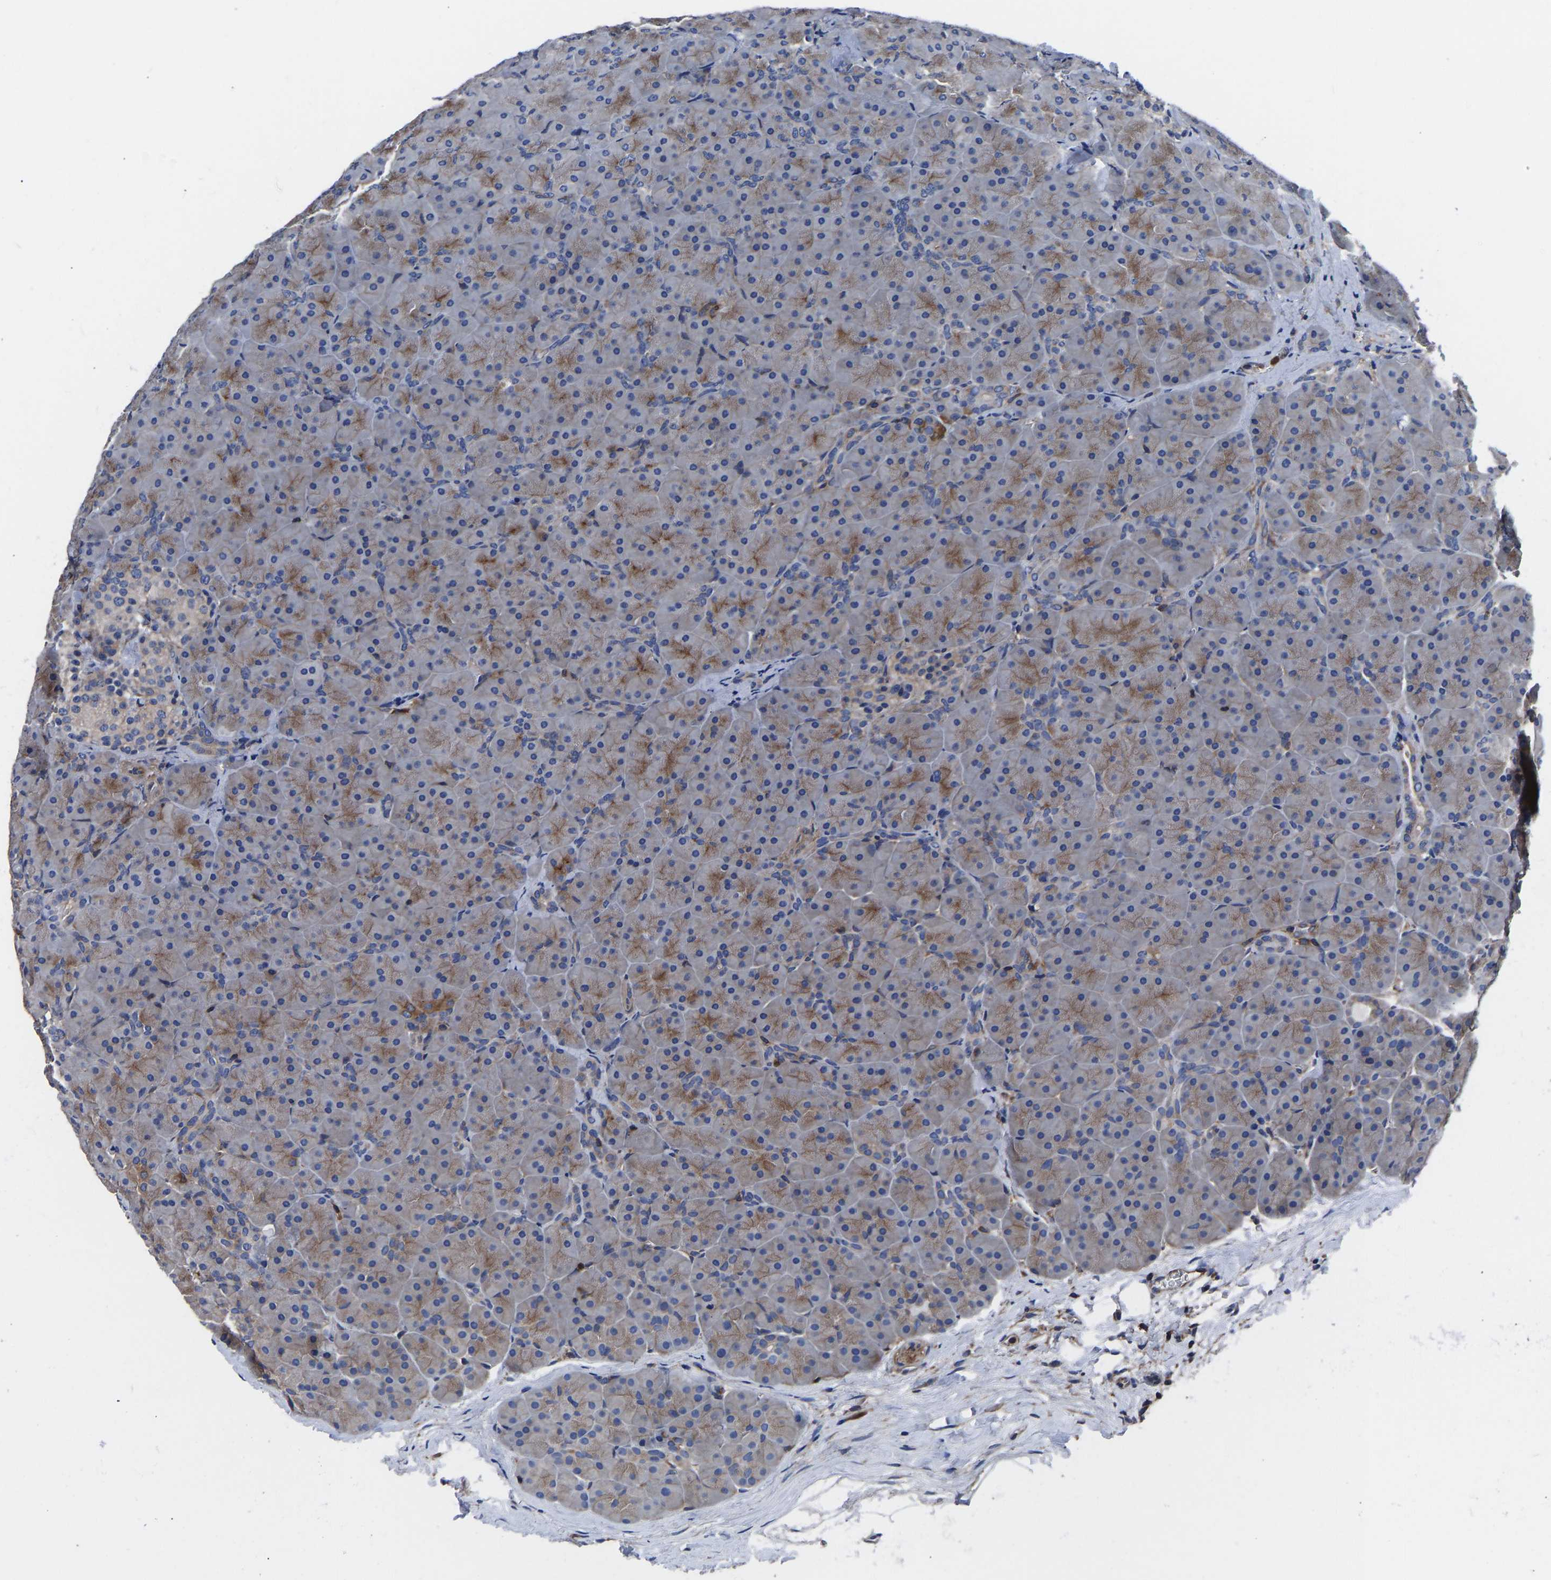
{"staining": {"intensity": "moderate", "quantity": "<25%", "location": "cytoplasmic/membranous"}, "tissue": "pancreas", "cell_type": "Exocrine glandular cells", "image_type": "normal", "snomed": [{"axis": "morphology", "description": "Normal tissue, NOS"}, {"axis": "topography", "description": "Pancreas"}], "caption": "An immunohistochemistry (IHC) micrograph of unremarkable tissue is shown. Protein staining in brown shows moderate cytoplasmic/membranous positivity in pancreas within exocrine glandular cells.", "gene": "PRKAR1A", "patient": {"sex": "male", "age": 66}}